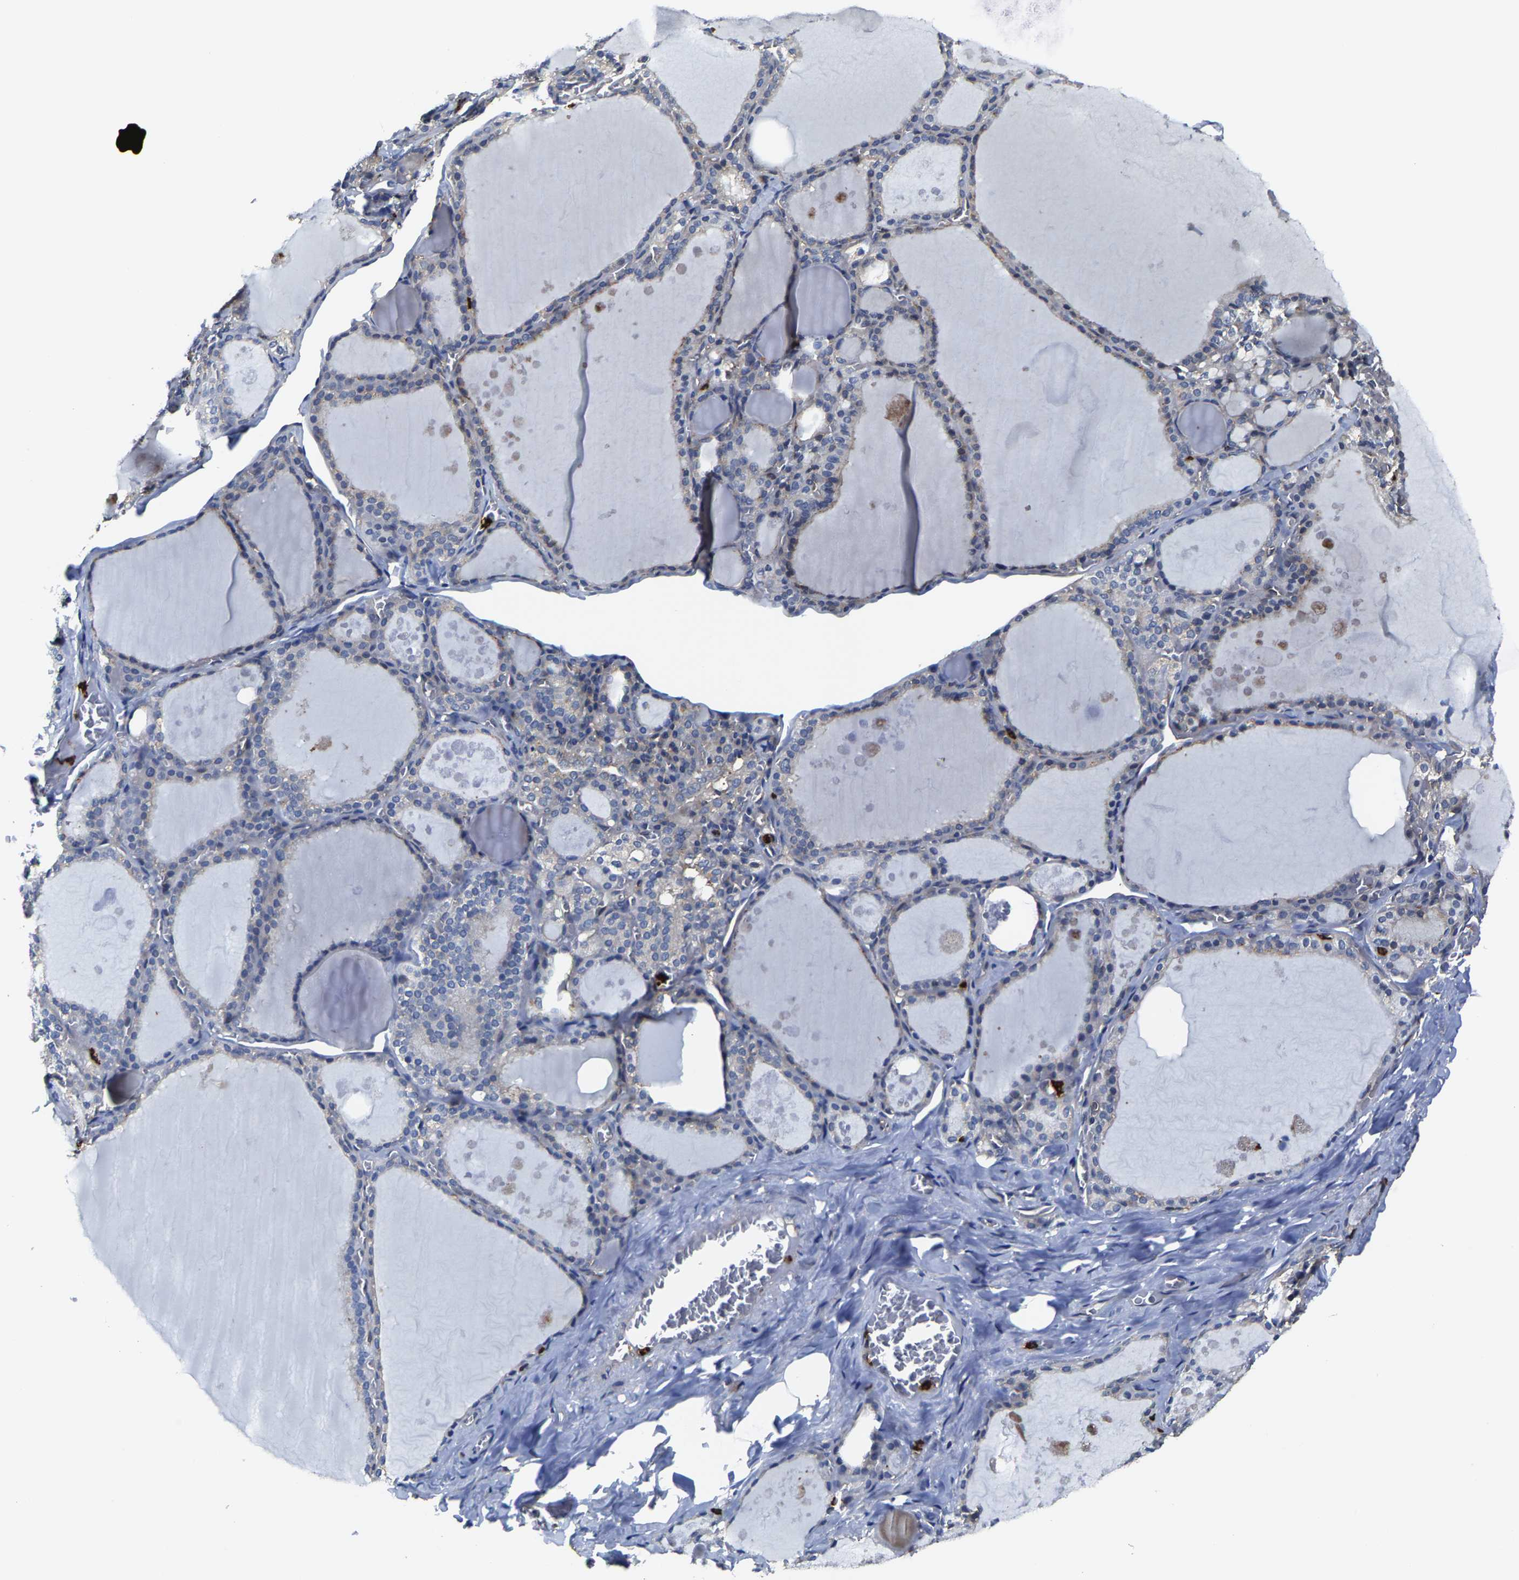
{"staining": {"intensity": "negative", "quantity": "none", "location": "none"}, "tissue": "thyroid gland", "cell_type": "Glandular cells", "image_type": "normal", "snomed": [{"axis": "morphology", "description": "Normal tissue, NOS"}, {"axis": "topography", "description": "Thyroid gland"}], "caption": "IHC of benign human thyroid gland exhibits no staining in glandular cells.", "gene": "TRAF6", "patient": {"sex": "male", "age": 56}}